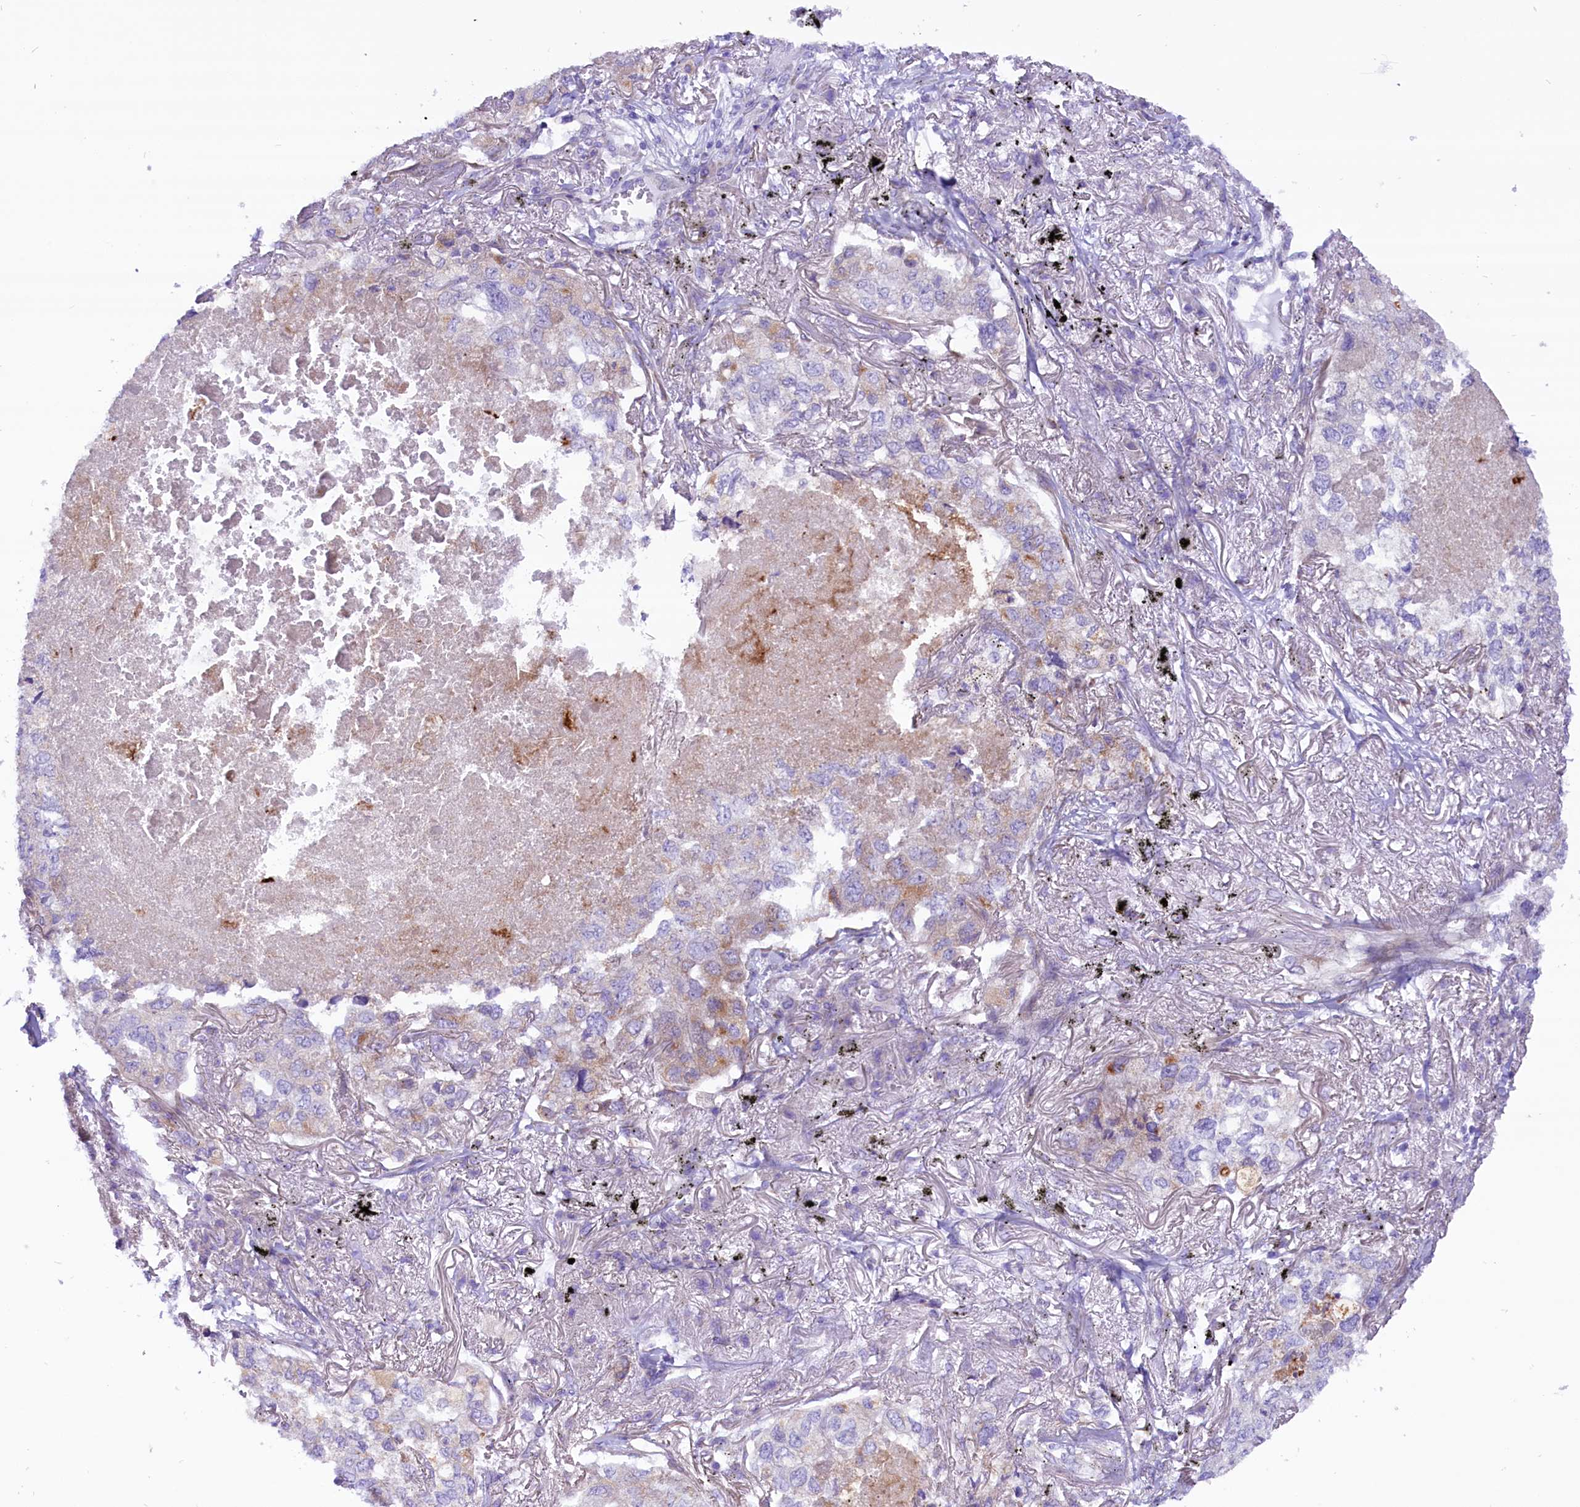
{"staining": {"intensity": "negative", "quantity": "none", "location": "none"}, "tissue": "lung cancer", "cell_type": "Tumor cells", "image_type": "cancer", "snomed": [{"axis": "morphology", "description": "Adenocarcinoma, NOS"}, {"axis": "topography", "description": "Lung"}], "caption": "The photomicrograph demonstrates no significant expression in tumor cells of lung cancer.", "gene": "PTPRU", "patient": {"sex": "male", "age": 65}}